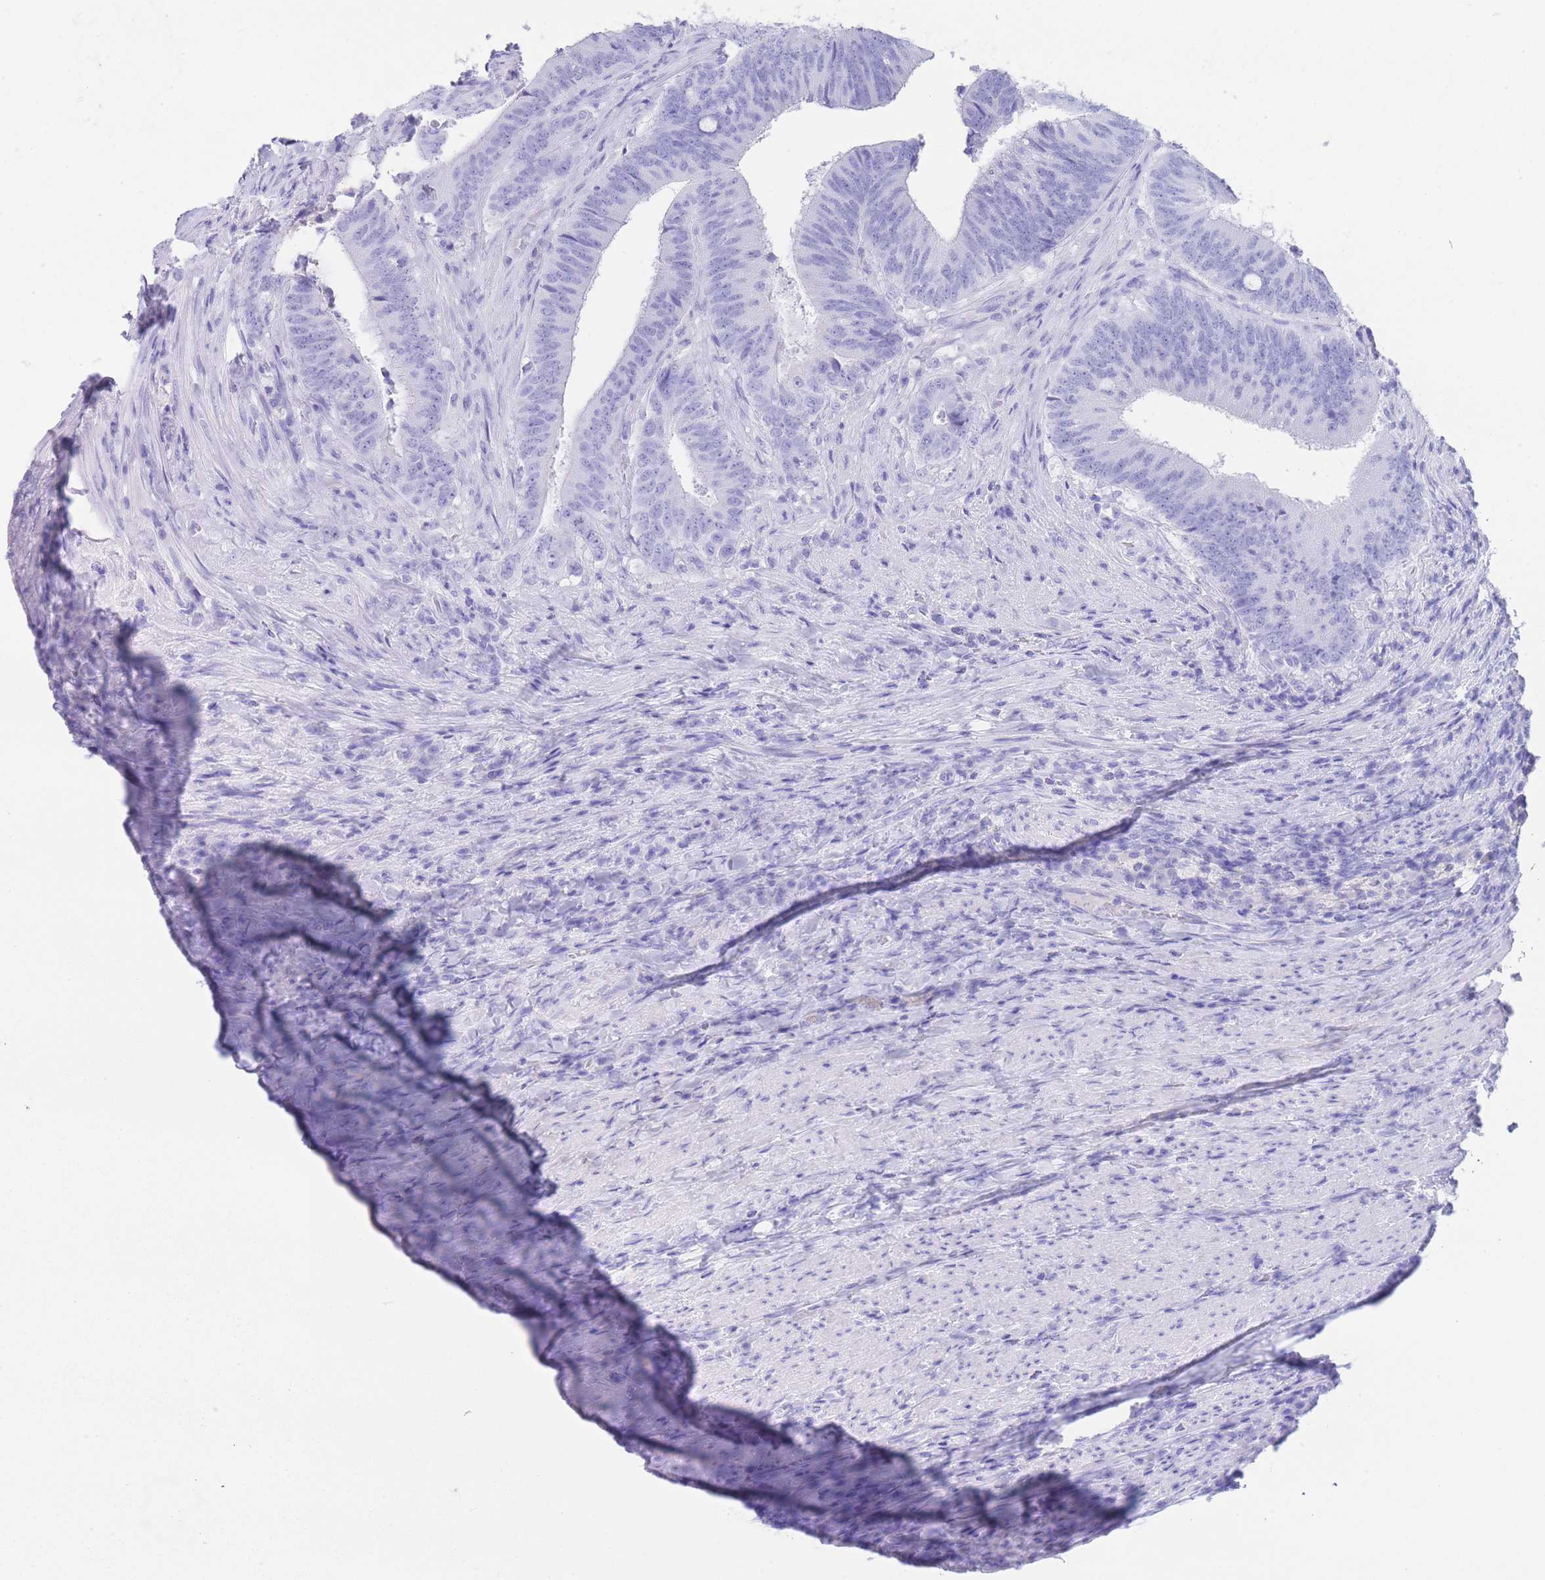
{"staining": {"intensity": "negative", "quantity": "none", "location": "none"}, "tissue": "colorectal cancer", "cell_type": "Tumor cells", "image_type": "cancer", "snomed": [{"axis": "morphology", "description": "Adenocarcinoma, NOS"}, {"axis": "topography", "description": "Colon"}], "caption": "This micrograph is of colorectal cancer stained with immunohistochemistry to label a protein in brown with the nuclei are counter-stained blue. There is no expression in tumor cells. Nuclei are stained in blue.", "gene": "SLCO1B3", "patient": {"sex": "female", "age": 43}}